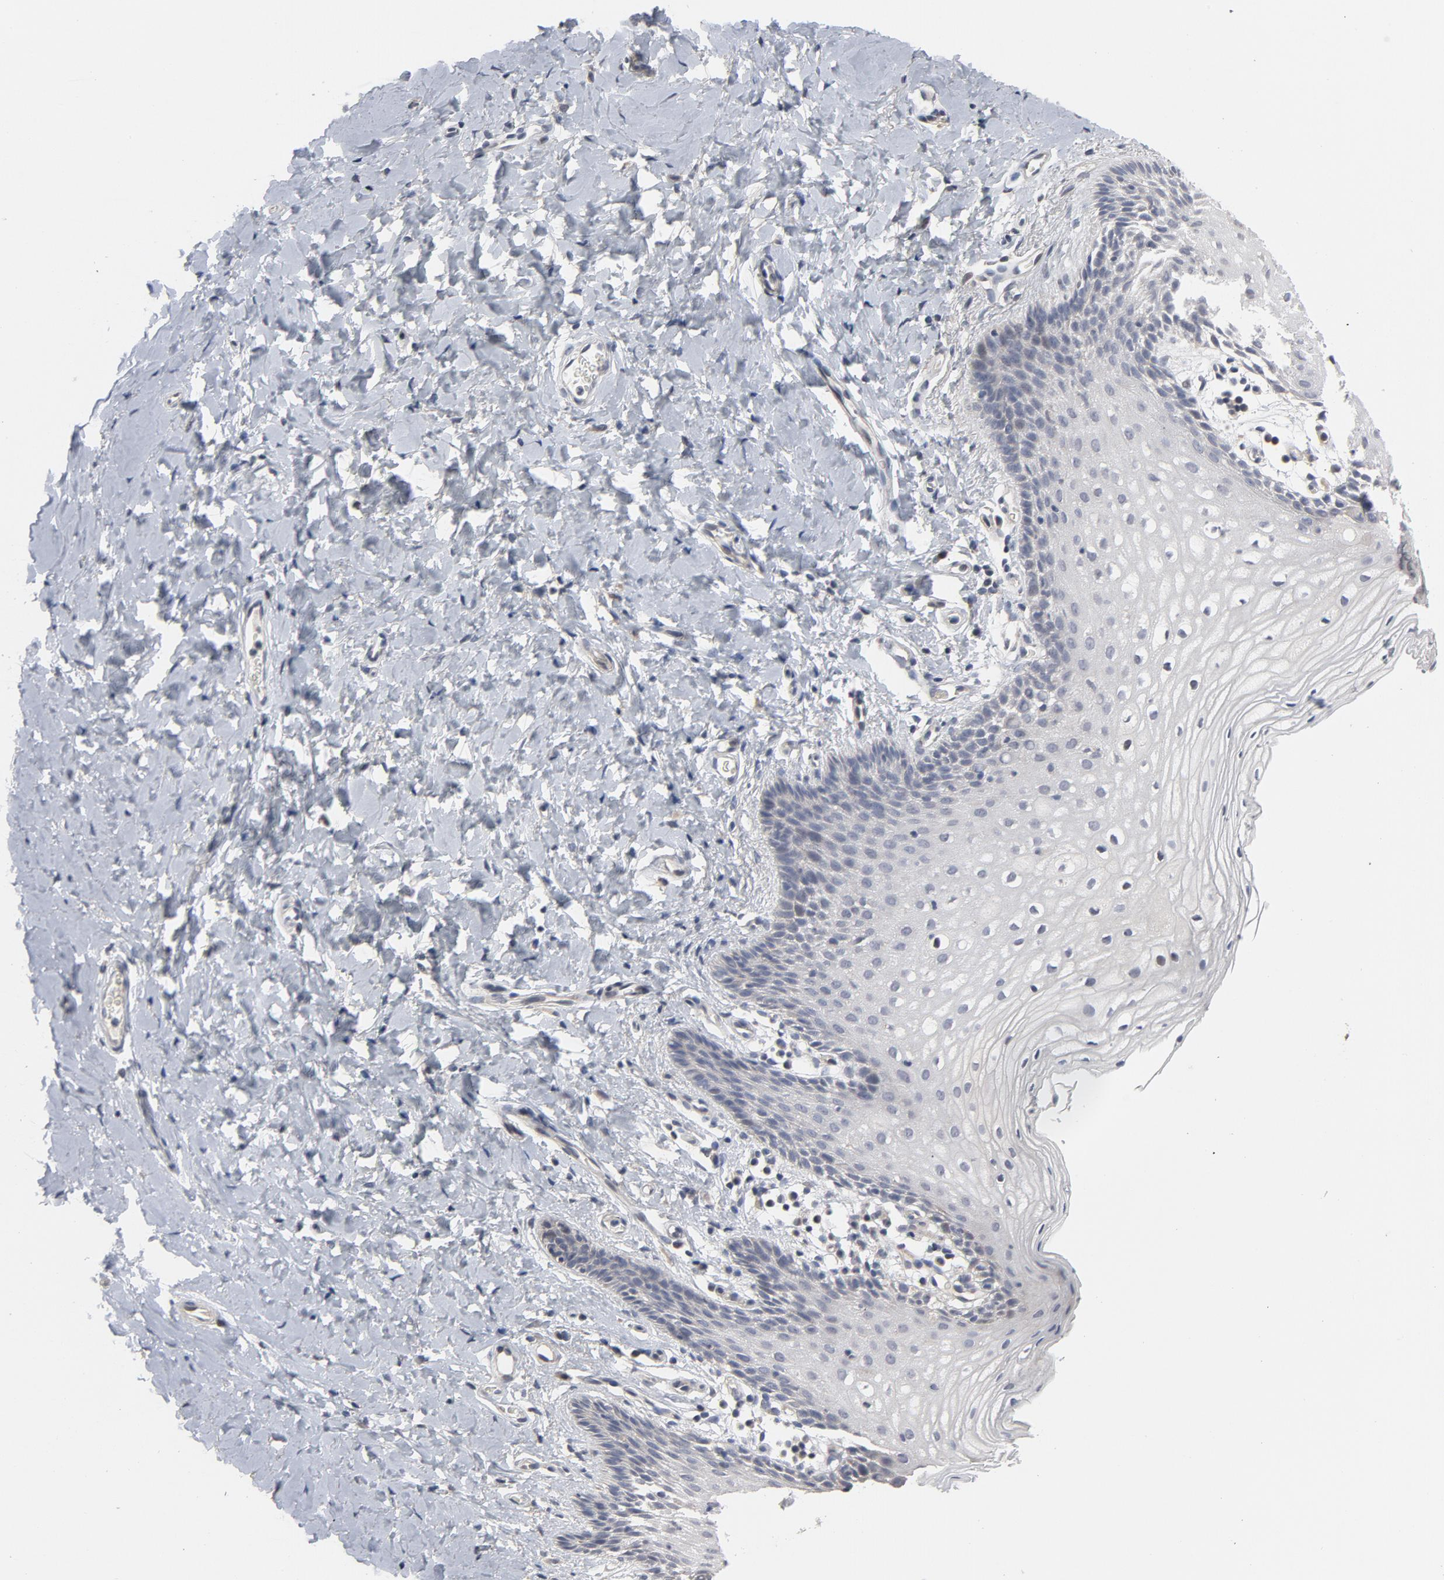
{"staining": {"intensity": "negative", "quantity": "none", "location": "none"}, "tissue": "vagina", "cell_type": "Squamous epithelial cells", "image_type": "normal", "snomed": [{"axis": "morphology", "description": "Normal tissue, NOS"}, {"axis": "topography", "description": "Vagina"}], "caption": "The image exhibits no significant staining in squamous epithelial cells of vagina. (Immunohistochemistry (ihc), brightfield microscopy, high magnification).", "gene": "PPP1R1B", "patient": {"sex": "female", "age": 55}}